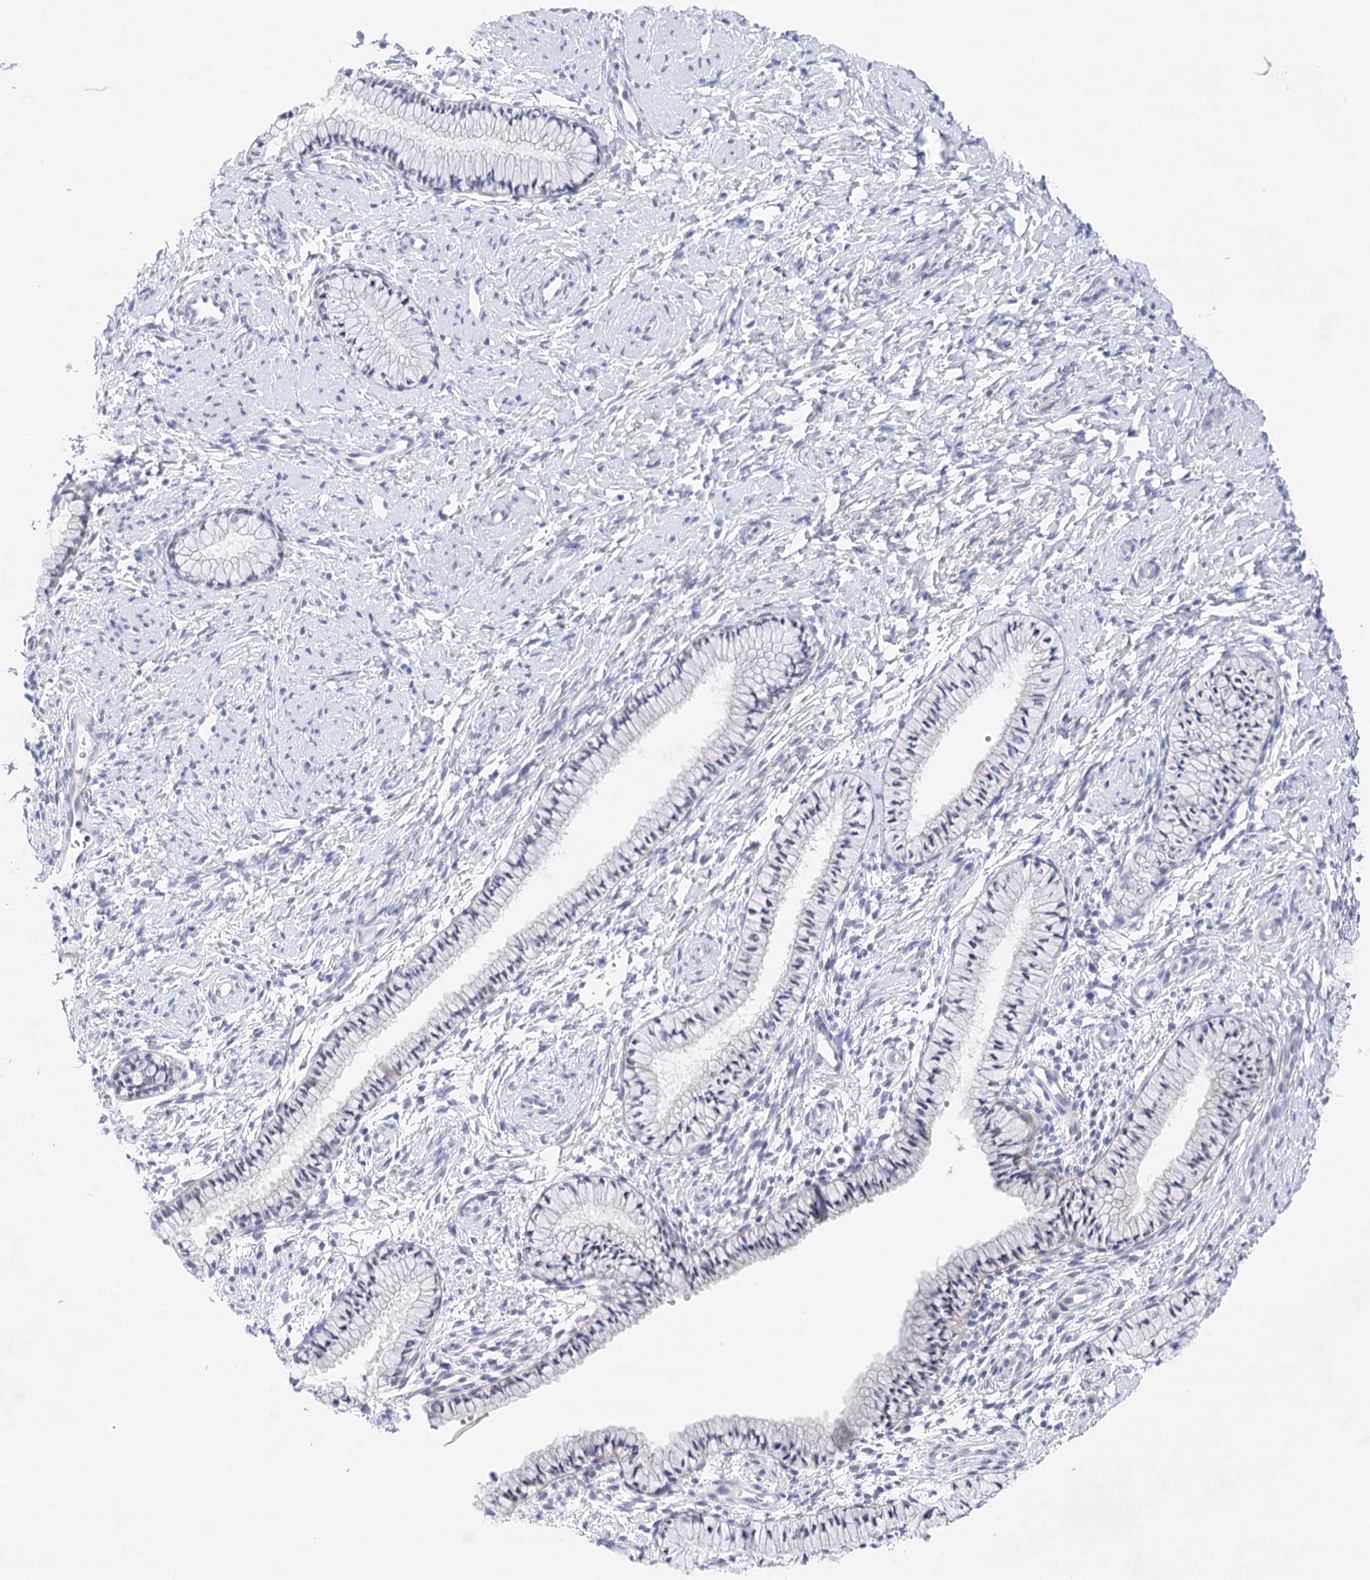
{"staining": {"intensity": "negative", "quantity": "none", "location": "none"}, "tissue": "cervix", "cell_type": "Glandular cells", "image_type": "normal", "snomed": [{"axis": "morphology", "description": "Normal tissue, NOS"}, {"axis": "topography", "description": "Cervix"}], "caption": "The immunohistochemistry (IHC) image has no significant expression in glandular cells of cervix. (Stains: DAB immunohistochemistry with hematoxylin counter stain, Microscopy: brightfield microscopy at high magnification).", "gene": "LALBA", "patient": {"sex": "female", "age": 33}}